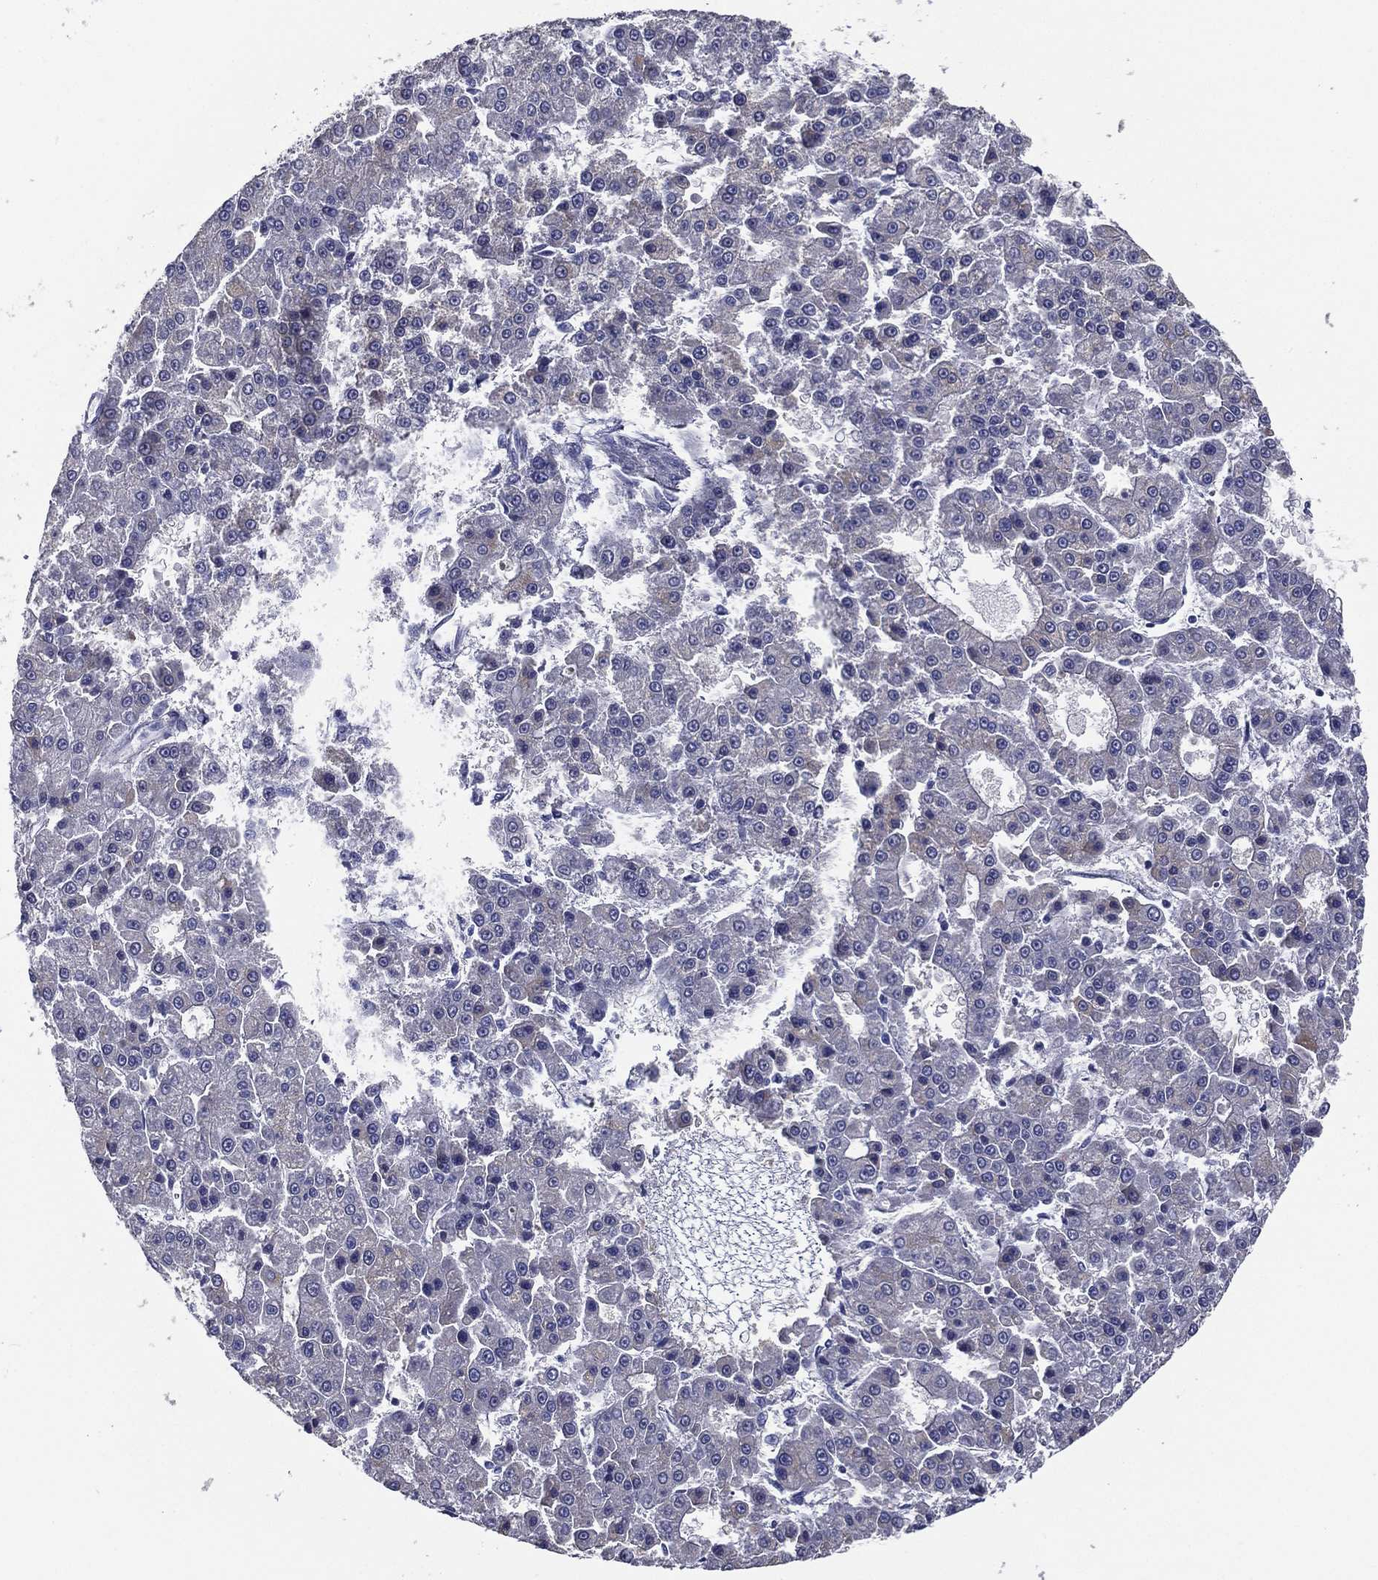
{"staining": {"intensity": "negative", "quantity": "none", "location": "none"}, "tissue": "liver cancer", "cell_type": "Tumor cells", "image_type": "cancer", "snomed": [{"axis": "morphology", "description": "Carcinoma, Hepatocellular, NOS"}, {"axis": "topography", "description": "Liver"}], "caption": "Tumor cells are negative for protein expression in human liver hepatocellular carcinoma.", "gene": "SLC13A4", "patient": {"sex": "male", "age": 70}}